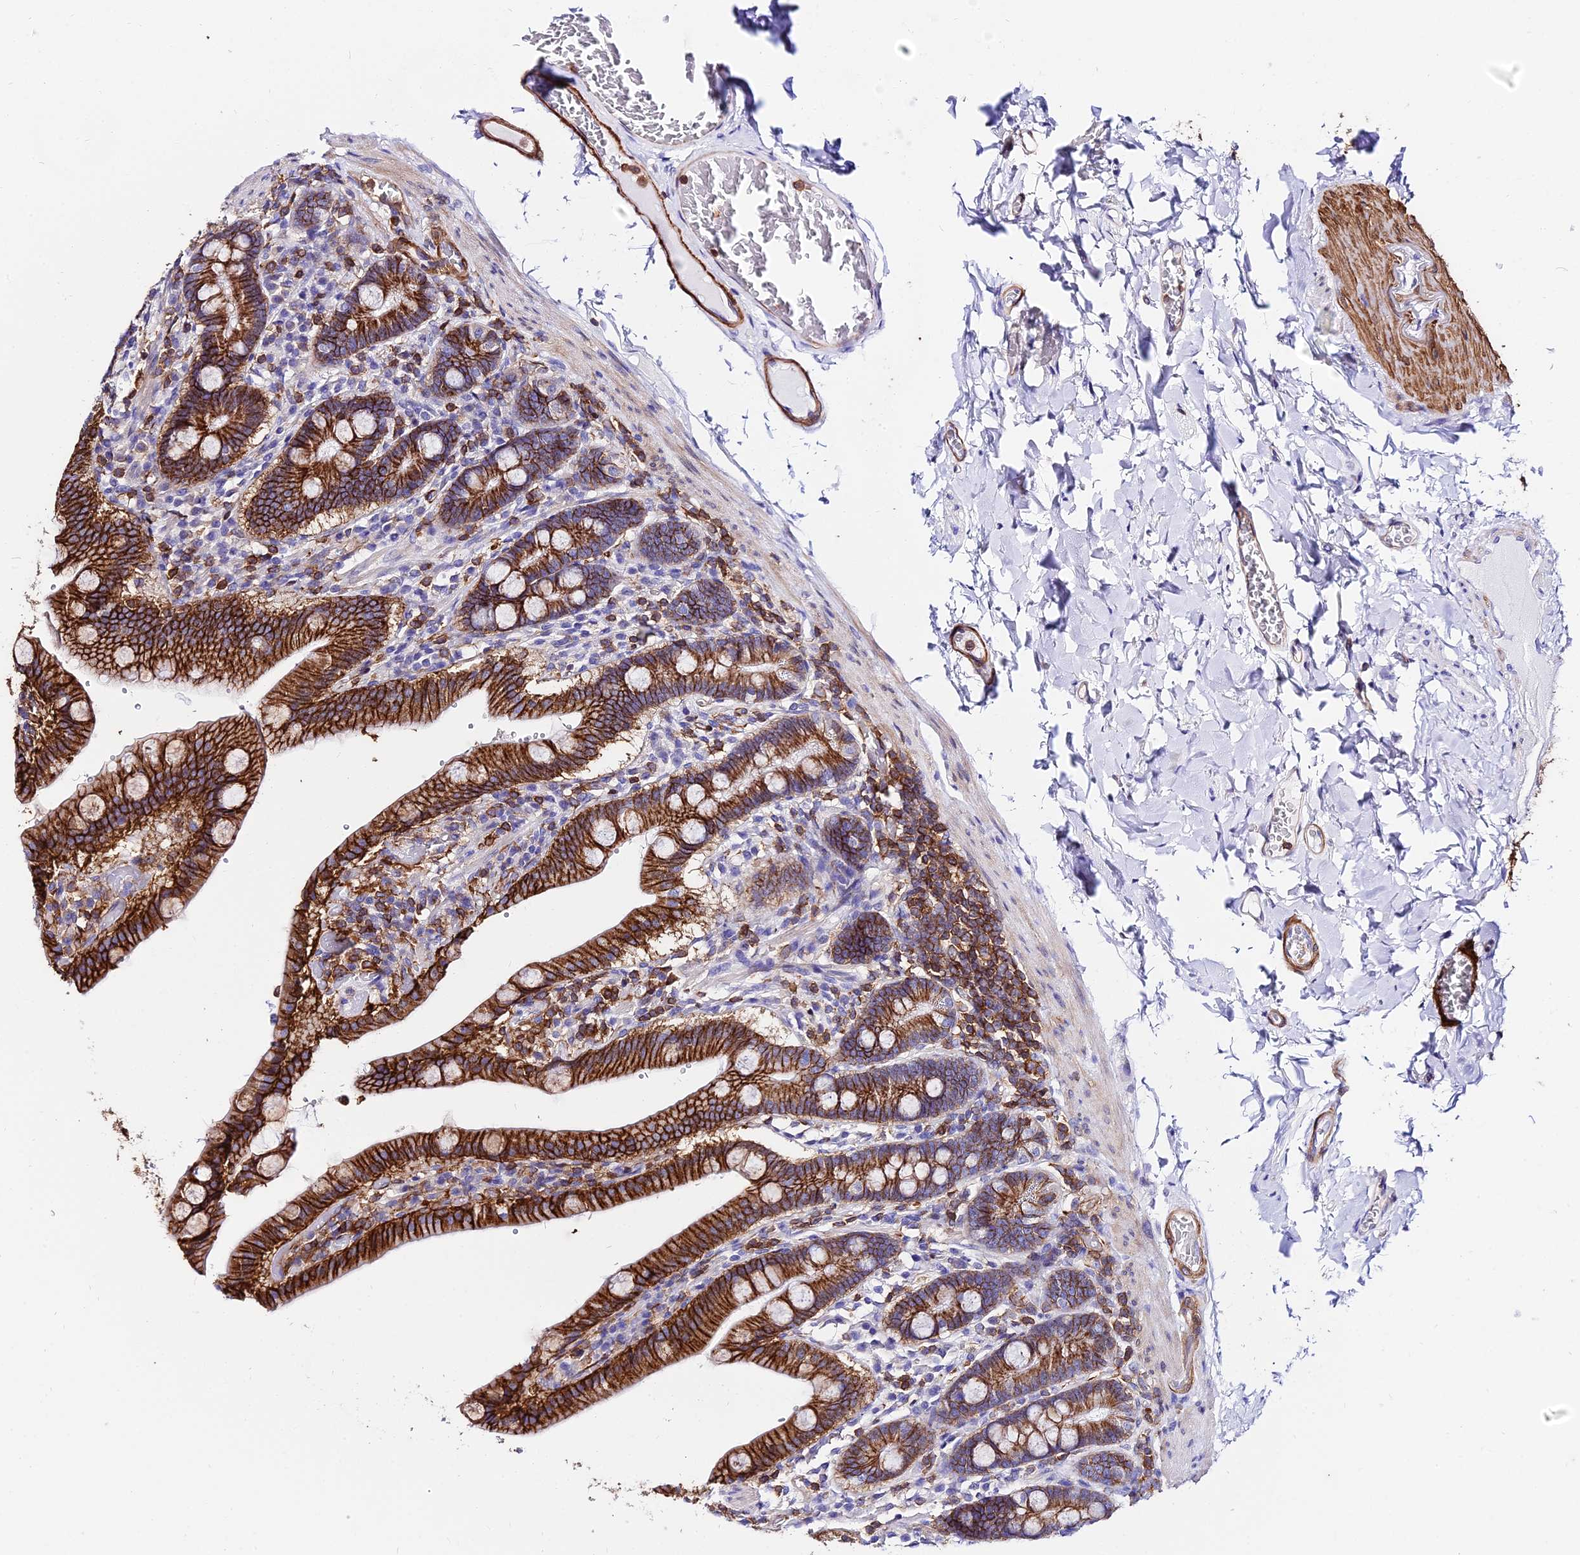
{"staining": {"intensity": "strong", "quantity": ">75%", "location": "cytoplasmic/membranous"}, "tissue": "duodenum", "cell_type": "Glandular cells", "image_type": "normal", "snomed": [{"axis": "morphology", "description": "Normal tissue, NOS"}, {"axis": "topography", "description": "Duodenum"}], "caption": "The photomicrograph displays a brown stain indicating the presence of a protein in the cytoplasmic/membranous of glandular cells in duodenum. (DAB IHC, brown staining for protein, blue staining for nuclei).", "gene": "CSRP1", "patient": {"sex": "female", "age": 62}}